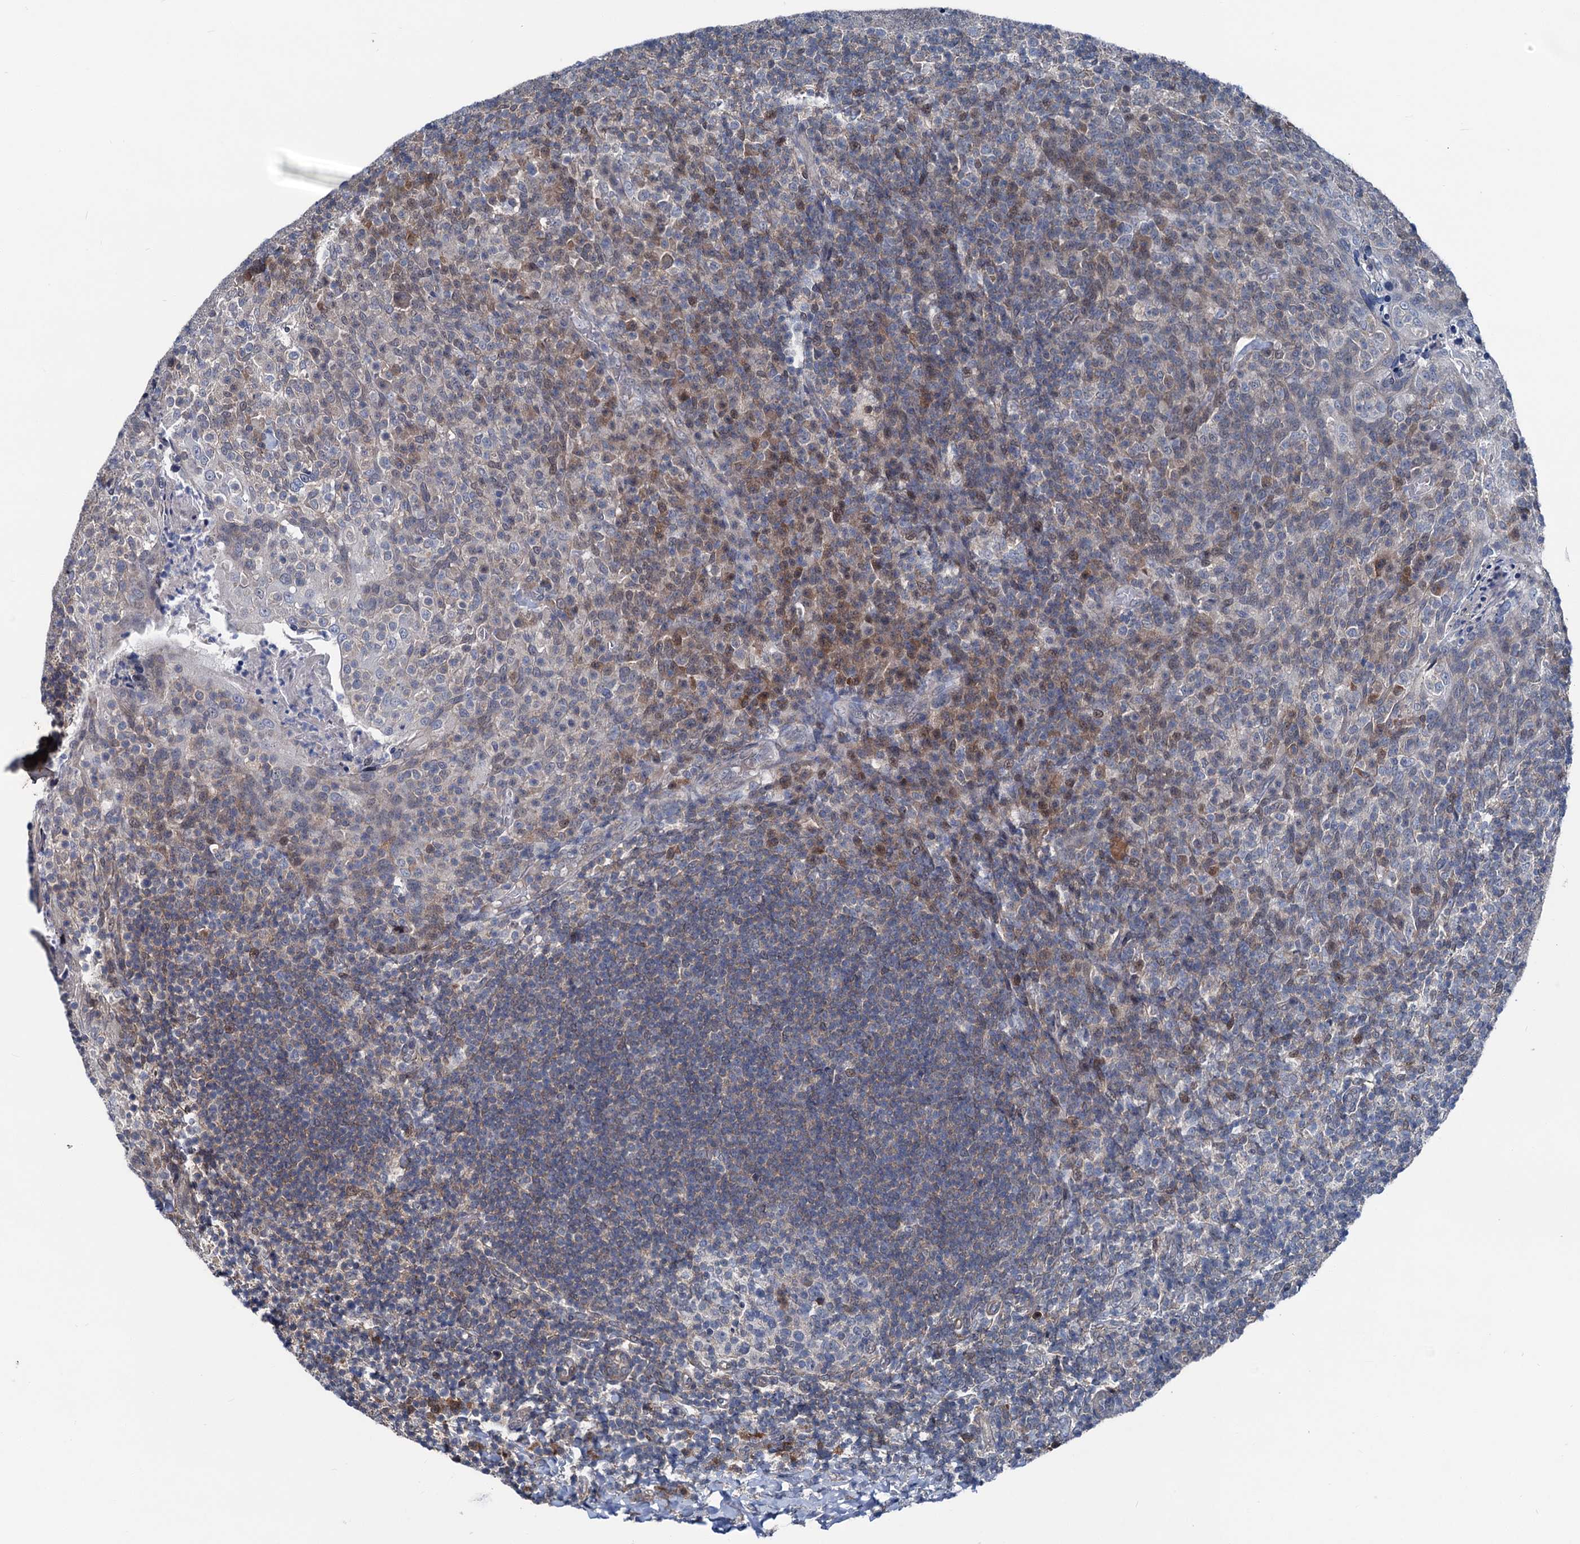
{"staining": {"intensity": "moderate", "quantity": "<25%", "location": "nuclear"}, "tissue": "tonsil", "cell_type": "Germinal center cells", "image_type": "normal", "snomed": [{"axis": "morphology", "description": "Normal tissue, NOS"}, {"axis": "topography", "description": "Tonsil"}], "caption": "A brown stain labels moderate nuclear positivity of a protein in germinal center cells of benign human tonsil. Immunohistochemistry stains the protein of interest in brown and the nuclei are stained blue.", "gene": "GLO1", "patient": {"sex": "female", "age": 10}}